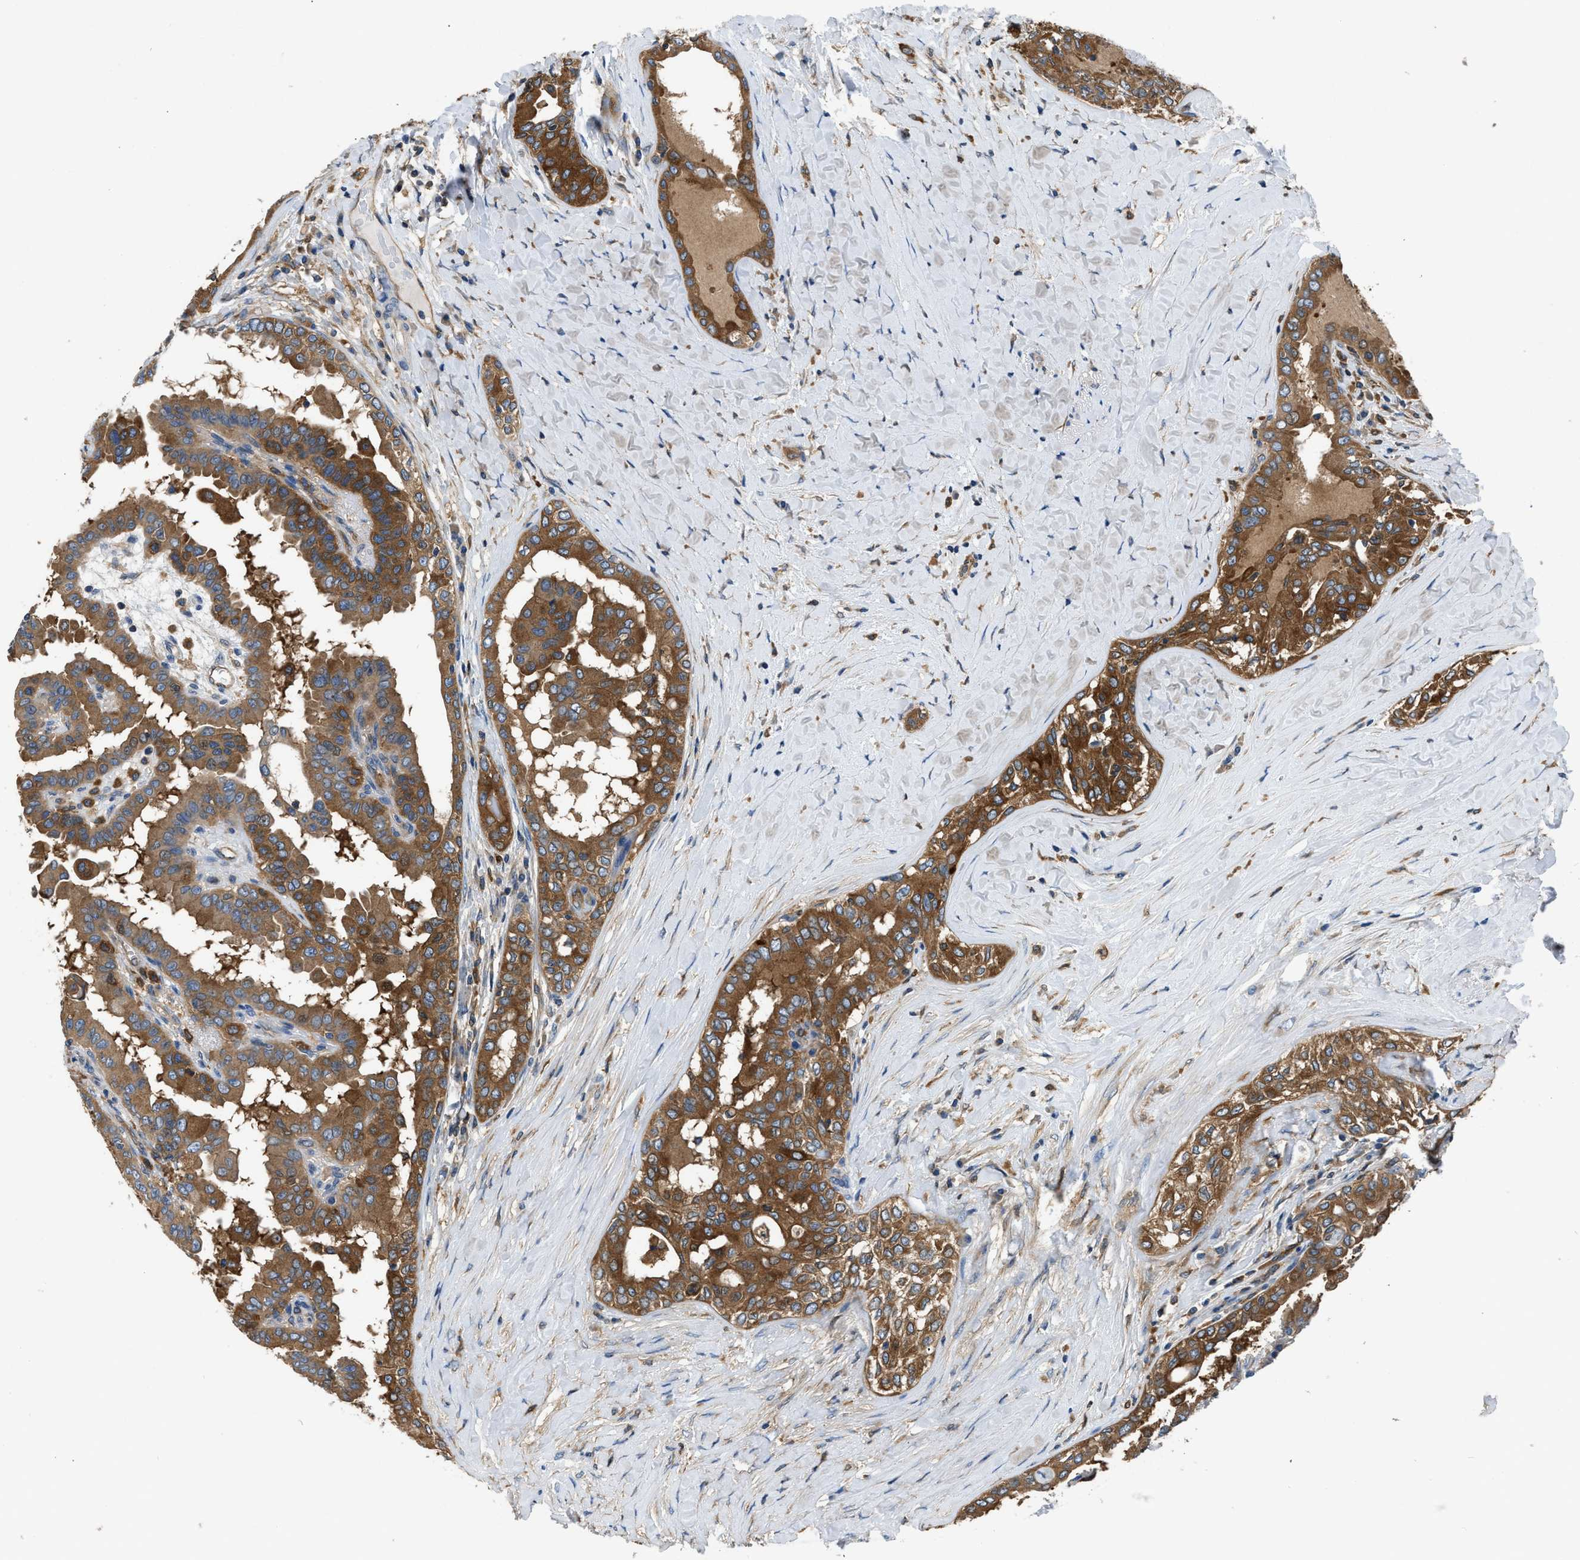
{"staining": {"intensity": "moderate", "quantity": ">75%", "location": "cytoplasmic/membranous"}, "tissue": "thyroid cancer", "cell_type": "Tumor cells", "image_type": "cancer", "snomed": [{"axis": "morphology", "description": "Papillary adenocarcinoma, NOS"}, {"axis": "topography", "description": "Thyroid gland"}], "caption": "Immunohistochemical staining of human thyroid papillary adenocarcinoma shows medium levels of moderate cytoplasmic/membranous protein staining in about >75% of tumor cells.", "gene": "PKM", "patient": {"sex": "male", "age": 33}}